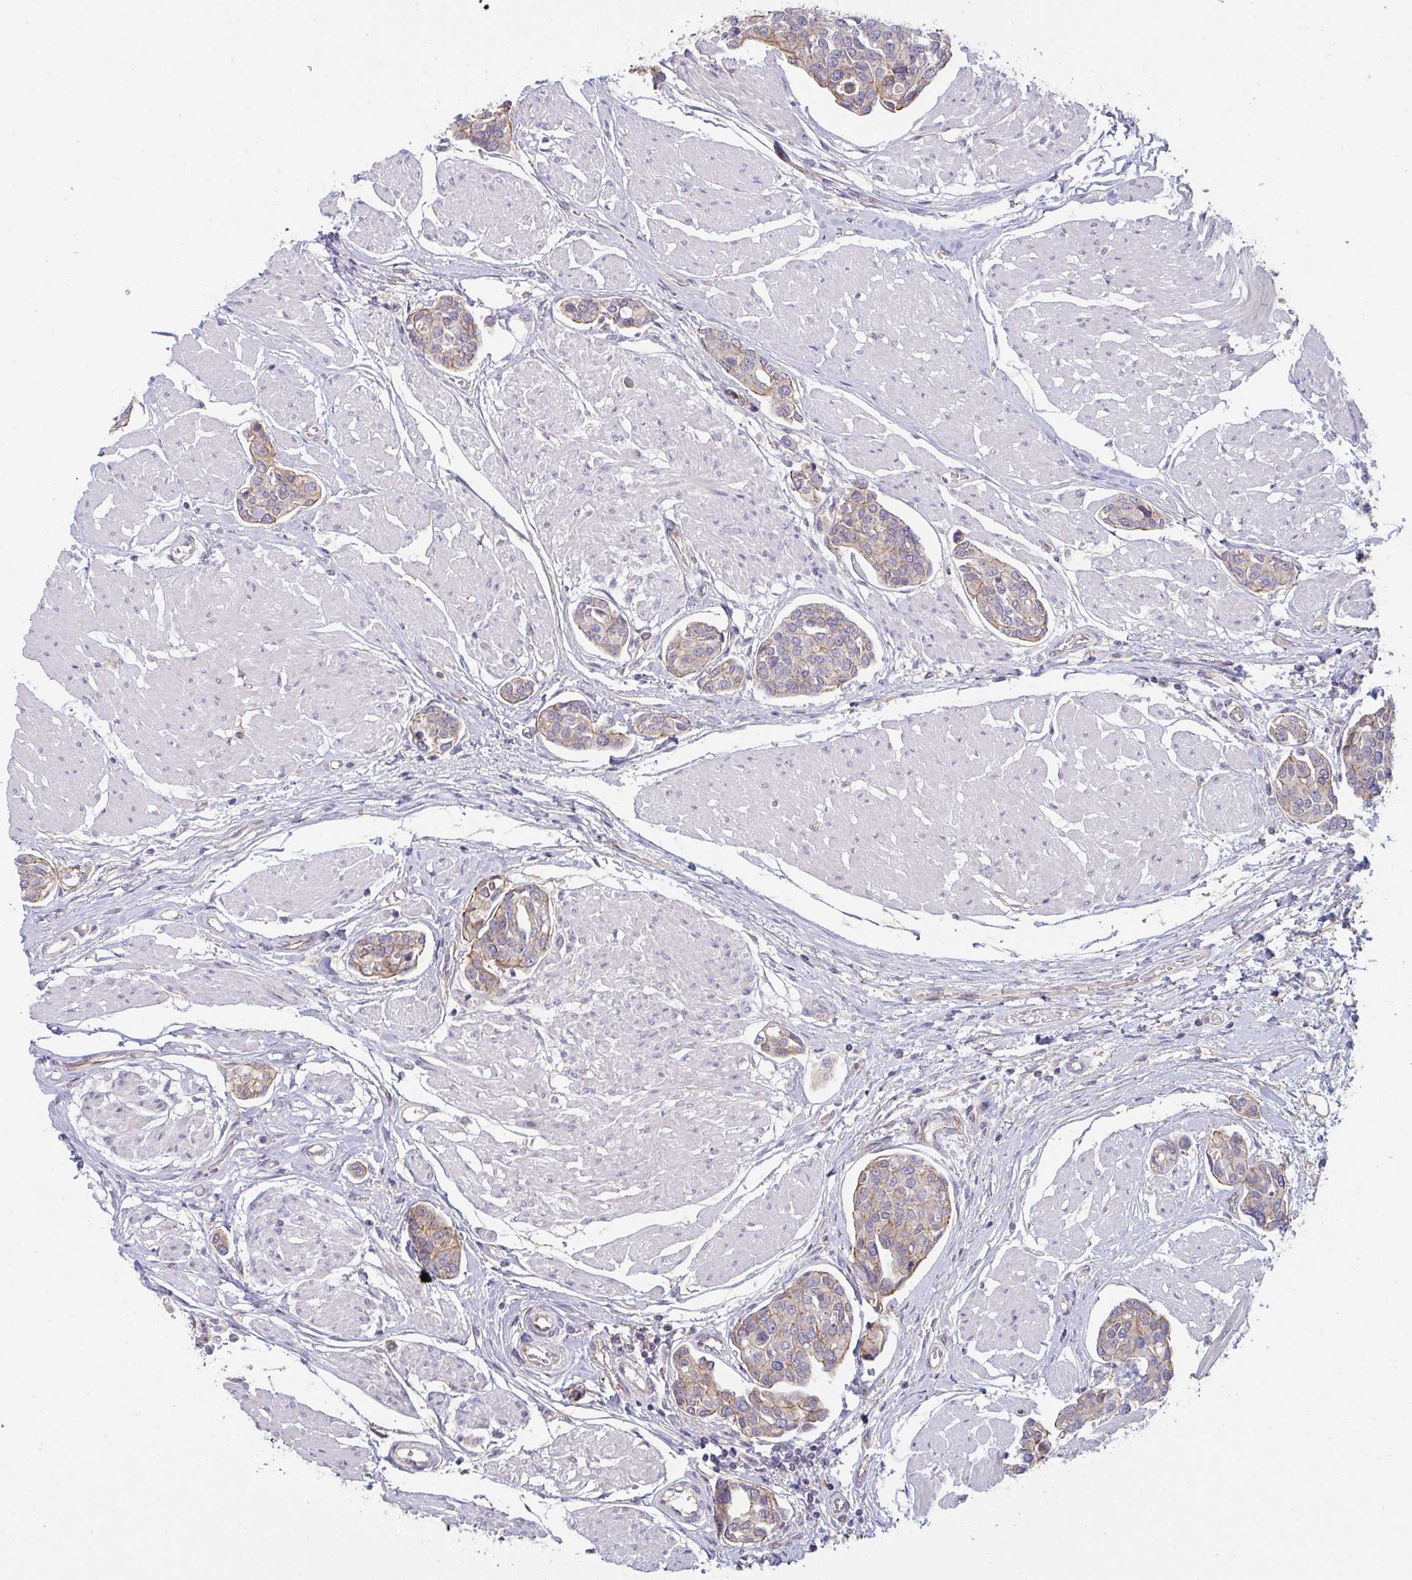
{"staining": {"intensity": "weak", "quantity": "25%-75%", "location": "cytoplasmic/membranous"}, "tissue": "urothelial cancer", "cell_type": "Tumor cells", "image_type": "cancer", "snomed": [{"axis": "morphology", "description": "Urothelial carcinoma, High grade"}, {"axis": "topography", "description": "Urinary bladder"}], "caption": "High-grade urothelial carcinoma stained with DAB (3,3'-diaminobenzidine) IHC demonstrates low levels of weak cytoplasmic/membranous expression in approximately 25%-75% of tumor cells.", "gene": "CASP9", "patient": {"sex": "male", "age": 78}}